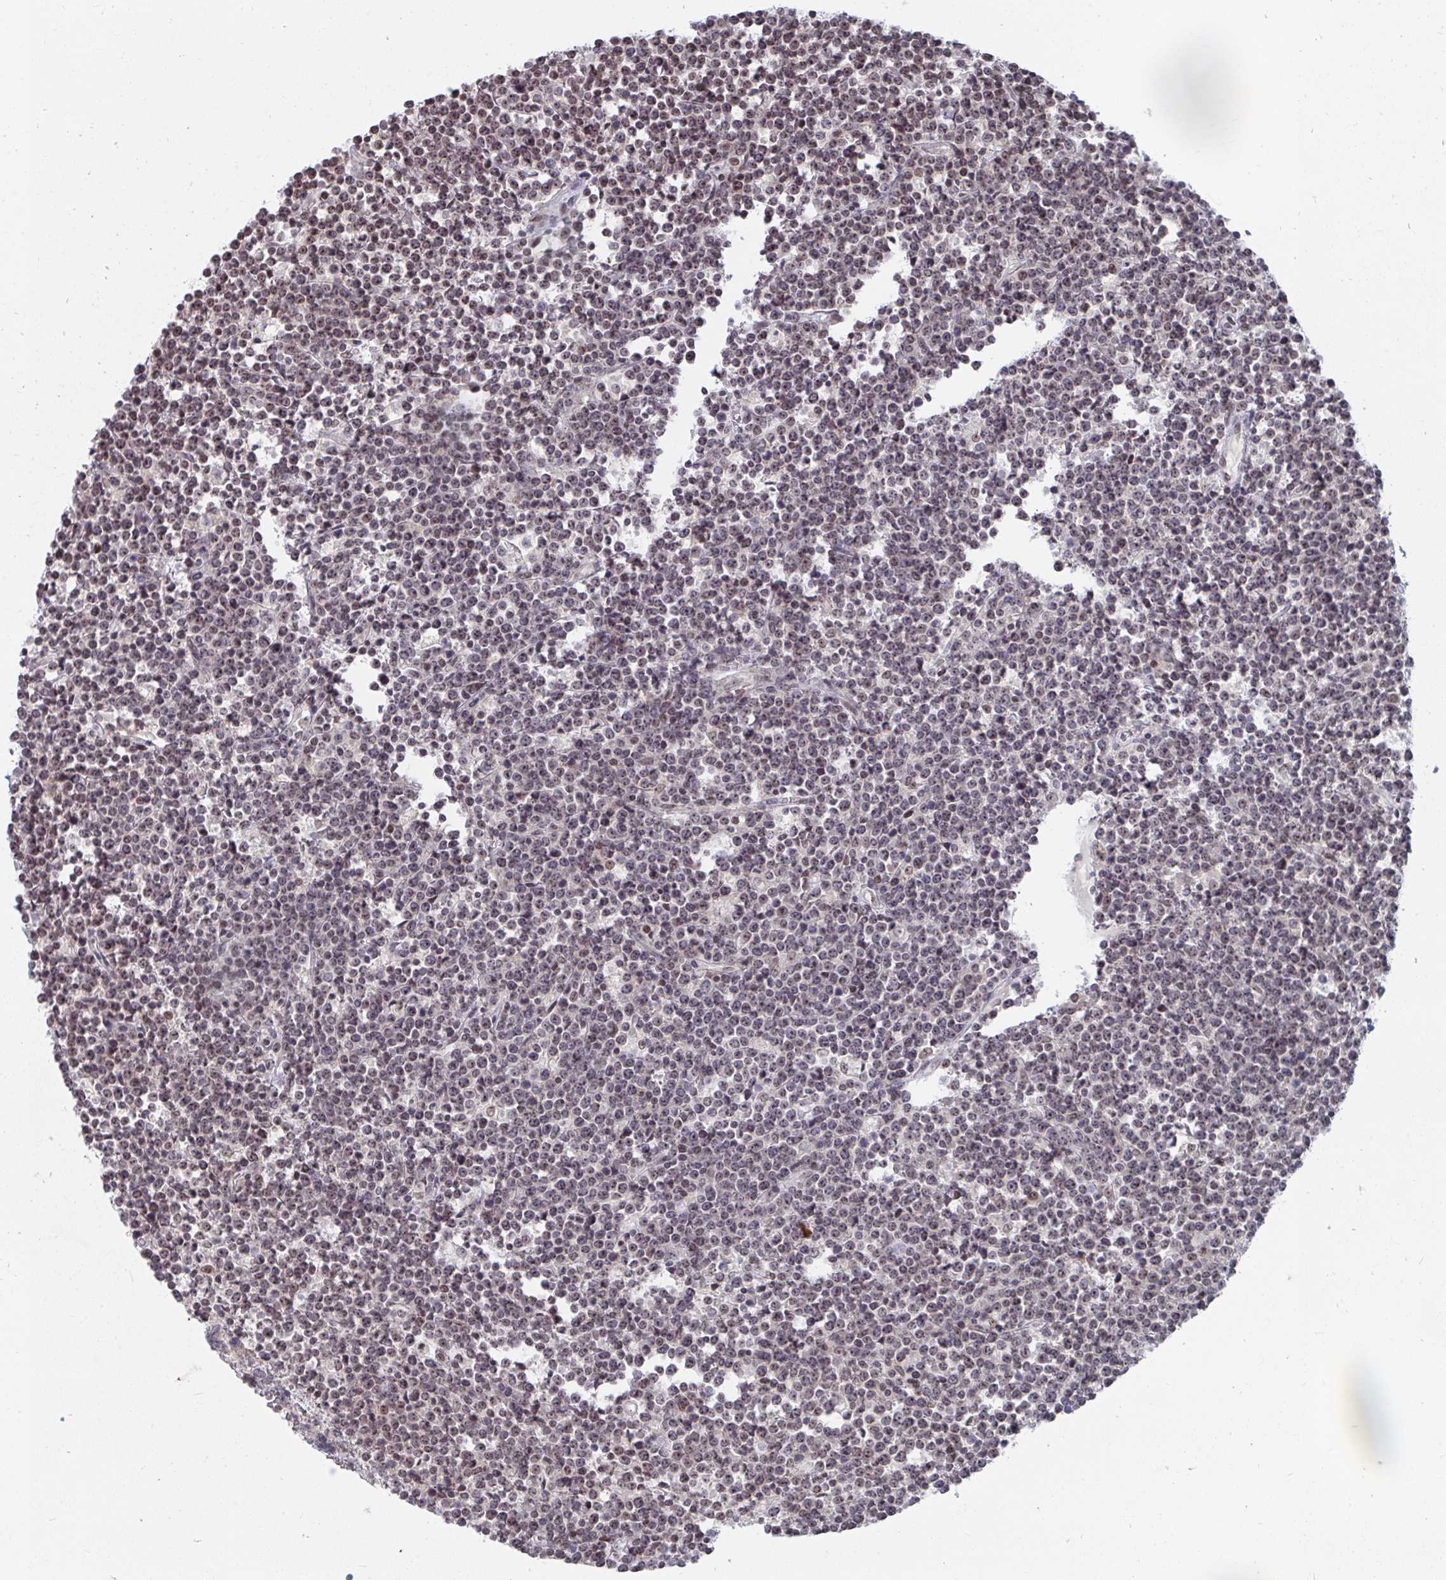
{"staining": {"intensity": "weak", "quantity": "25%-75%", "location": "nuclear"}, "tissue": "lymphoma", "cell_type": "Tumor cells", "image_type": "cancer", "snomed": [{"axis": "morphology", "description": "Malignant lymphoma, non-Hodgkin's type, High grade"}, {"axis": "topography", "description": "Ovary"}], "caption": "Brown immunohistochemical staining in high-grade malignant lymphoma, non-Hodgkin's type reveals weak nuclear positivity in about 25%-75% of tumor cells.", "gene": "TRIP12", "patient": {"sex": "female", "age": 56}}